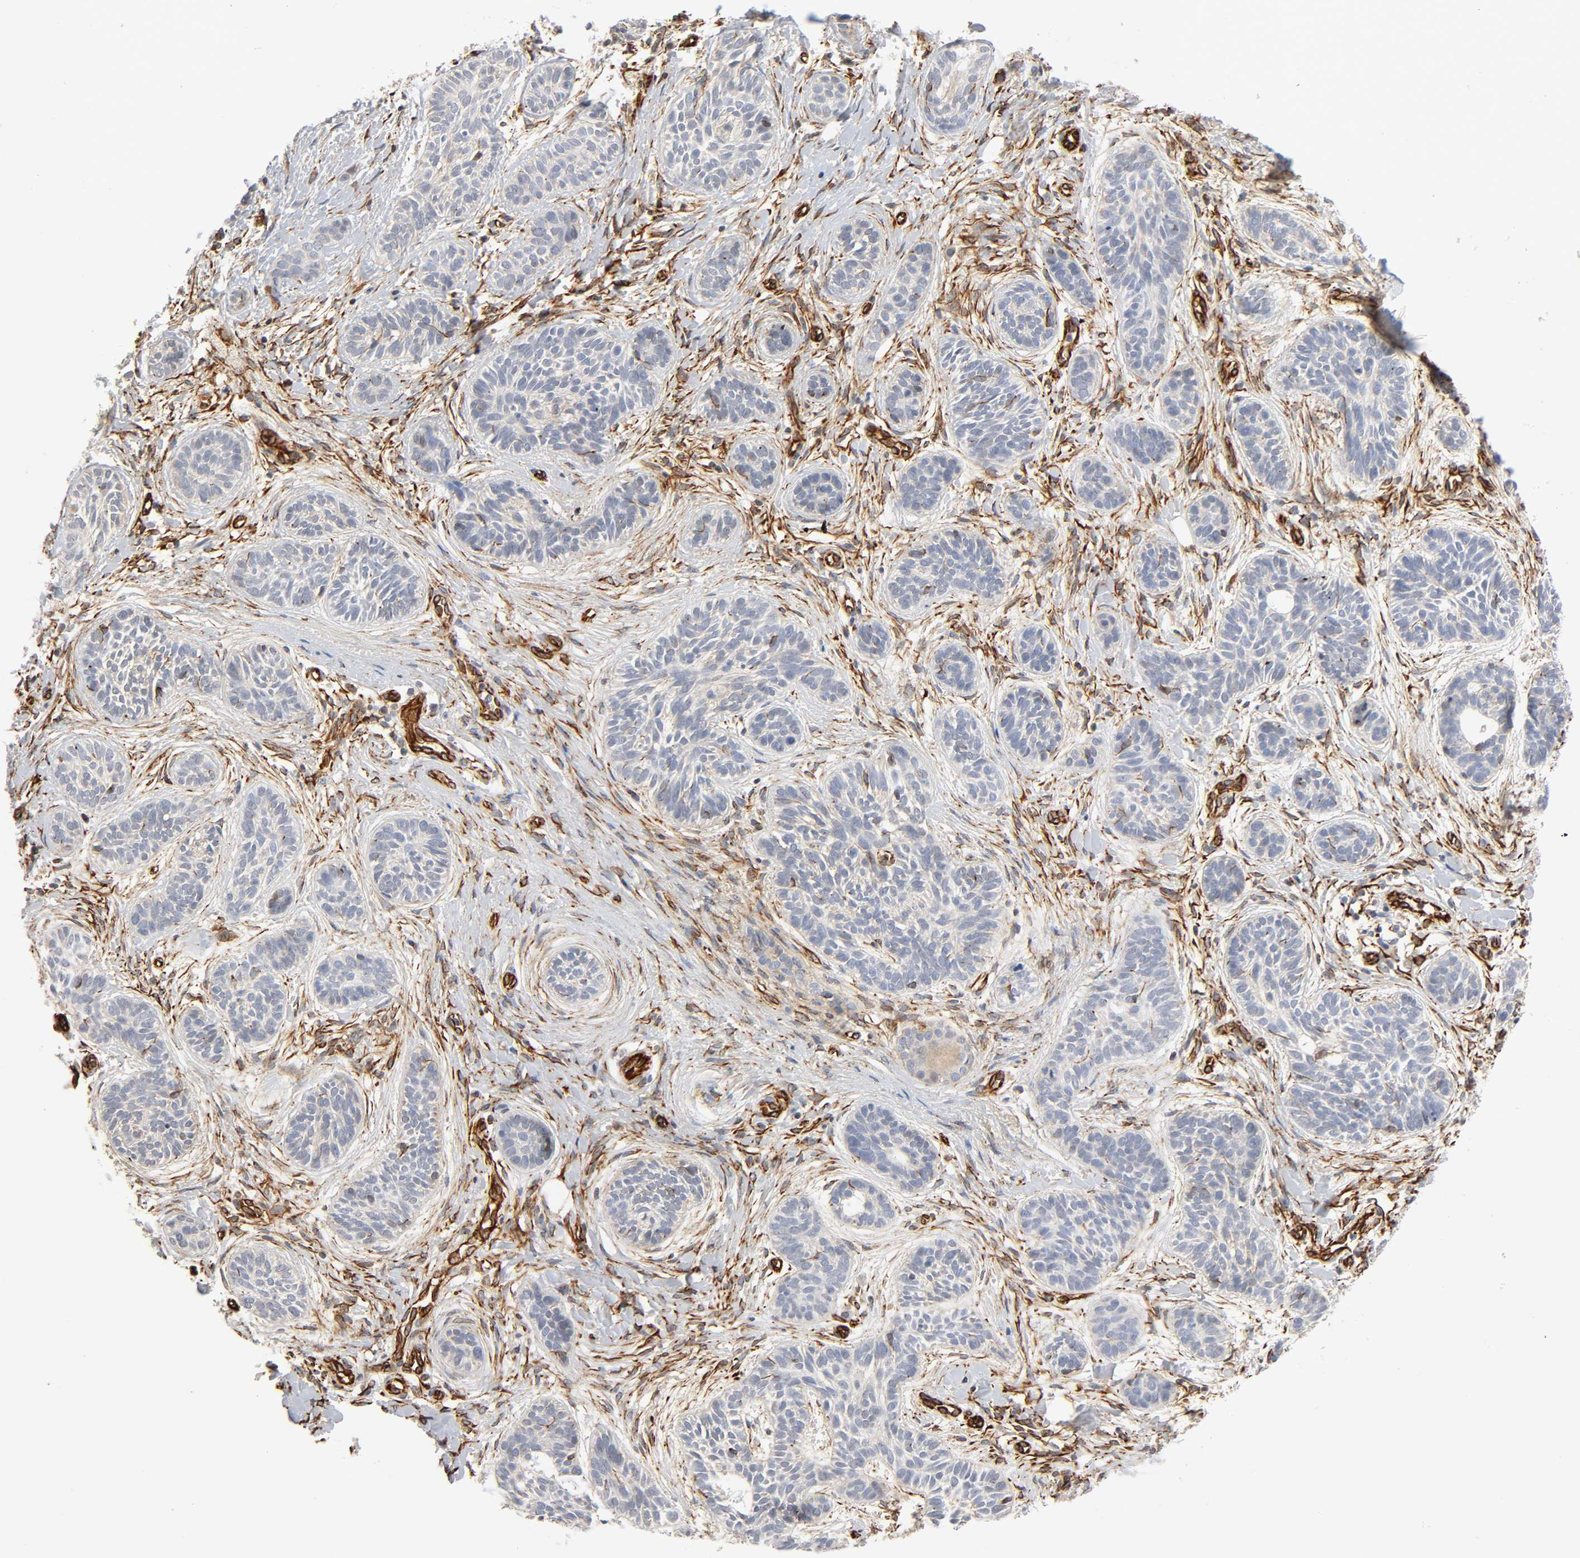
{"staining": {"intensity": "weak", "quantity": "<25%", "location": "cytoplasmic/membranous"}, "tissue": "skin cancer", "cell_type": "Tumor cells", "image_type": "cancer", "snomed": [{"axis": "morphology", "description": "Normal tissue, NOS"}, {"axis": "morphology", "description": "Basal cell carcinoma"}, {"axis": "topography", "description": "Skin"}], "caption": "This is an IHC photomicrograph of skin cancer. There is no expression in tumor cells.", "gene": "REEP6", "patient": {"sex": "male", "age": 63}}